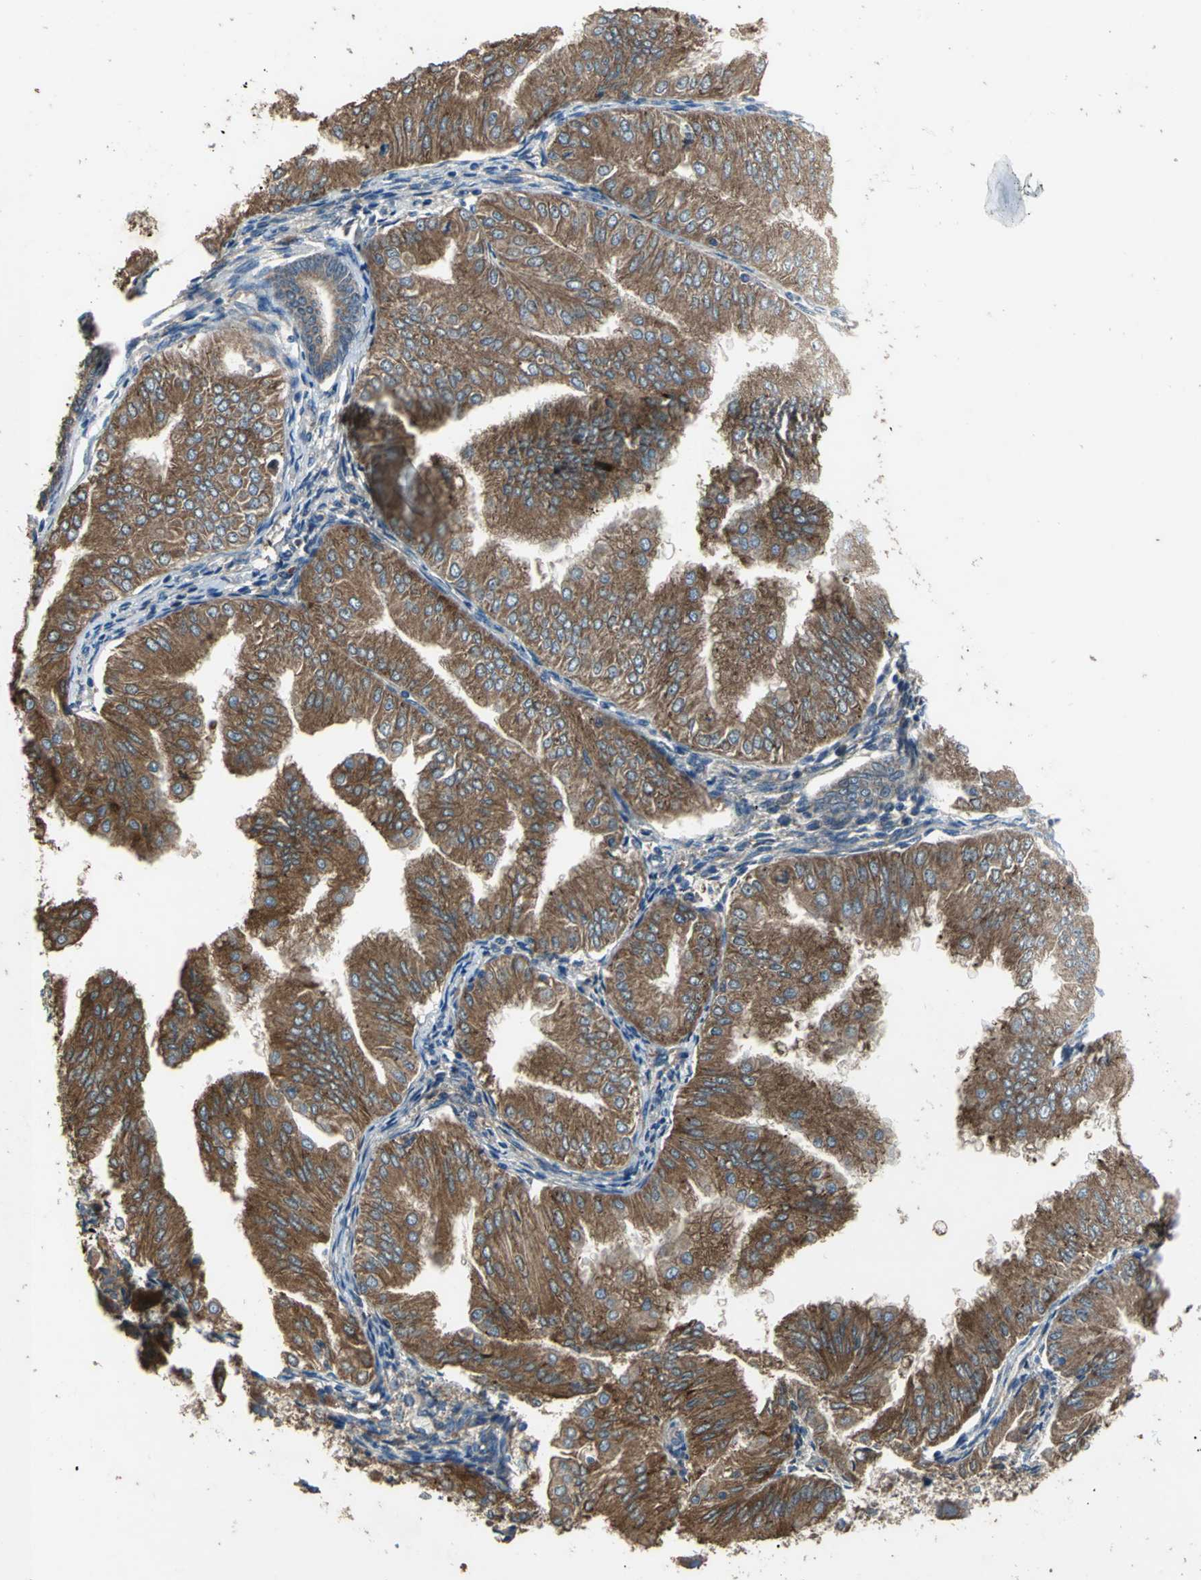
{"staining": {"intensity": "moderate", "quantity": ">75%", "location": "cytoplasmic/membranous"}, "tissue": "endometrial cancer", "cell_type": "Tumor cells", "image_type": "cancer", "snomed": [{"axis": "morphology", "description": "Adenocarcinoma, NOS"}, {"axis": "topography", "description": "Endometrium"}], "caption": "Brown immunohistochemical staining in human adenocarcinoma (endometrial) exhibits moderate cytoplasmic/membranous staining in about >75% of tumor cells.", "gene": "HEPH", "patient": {"sex": "female", "age": 53}}